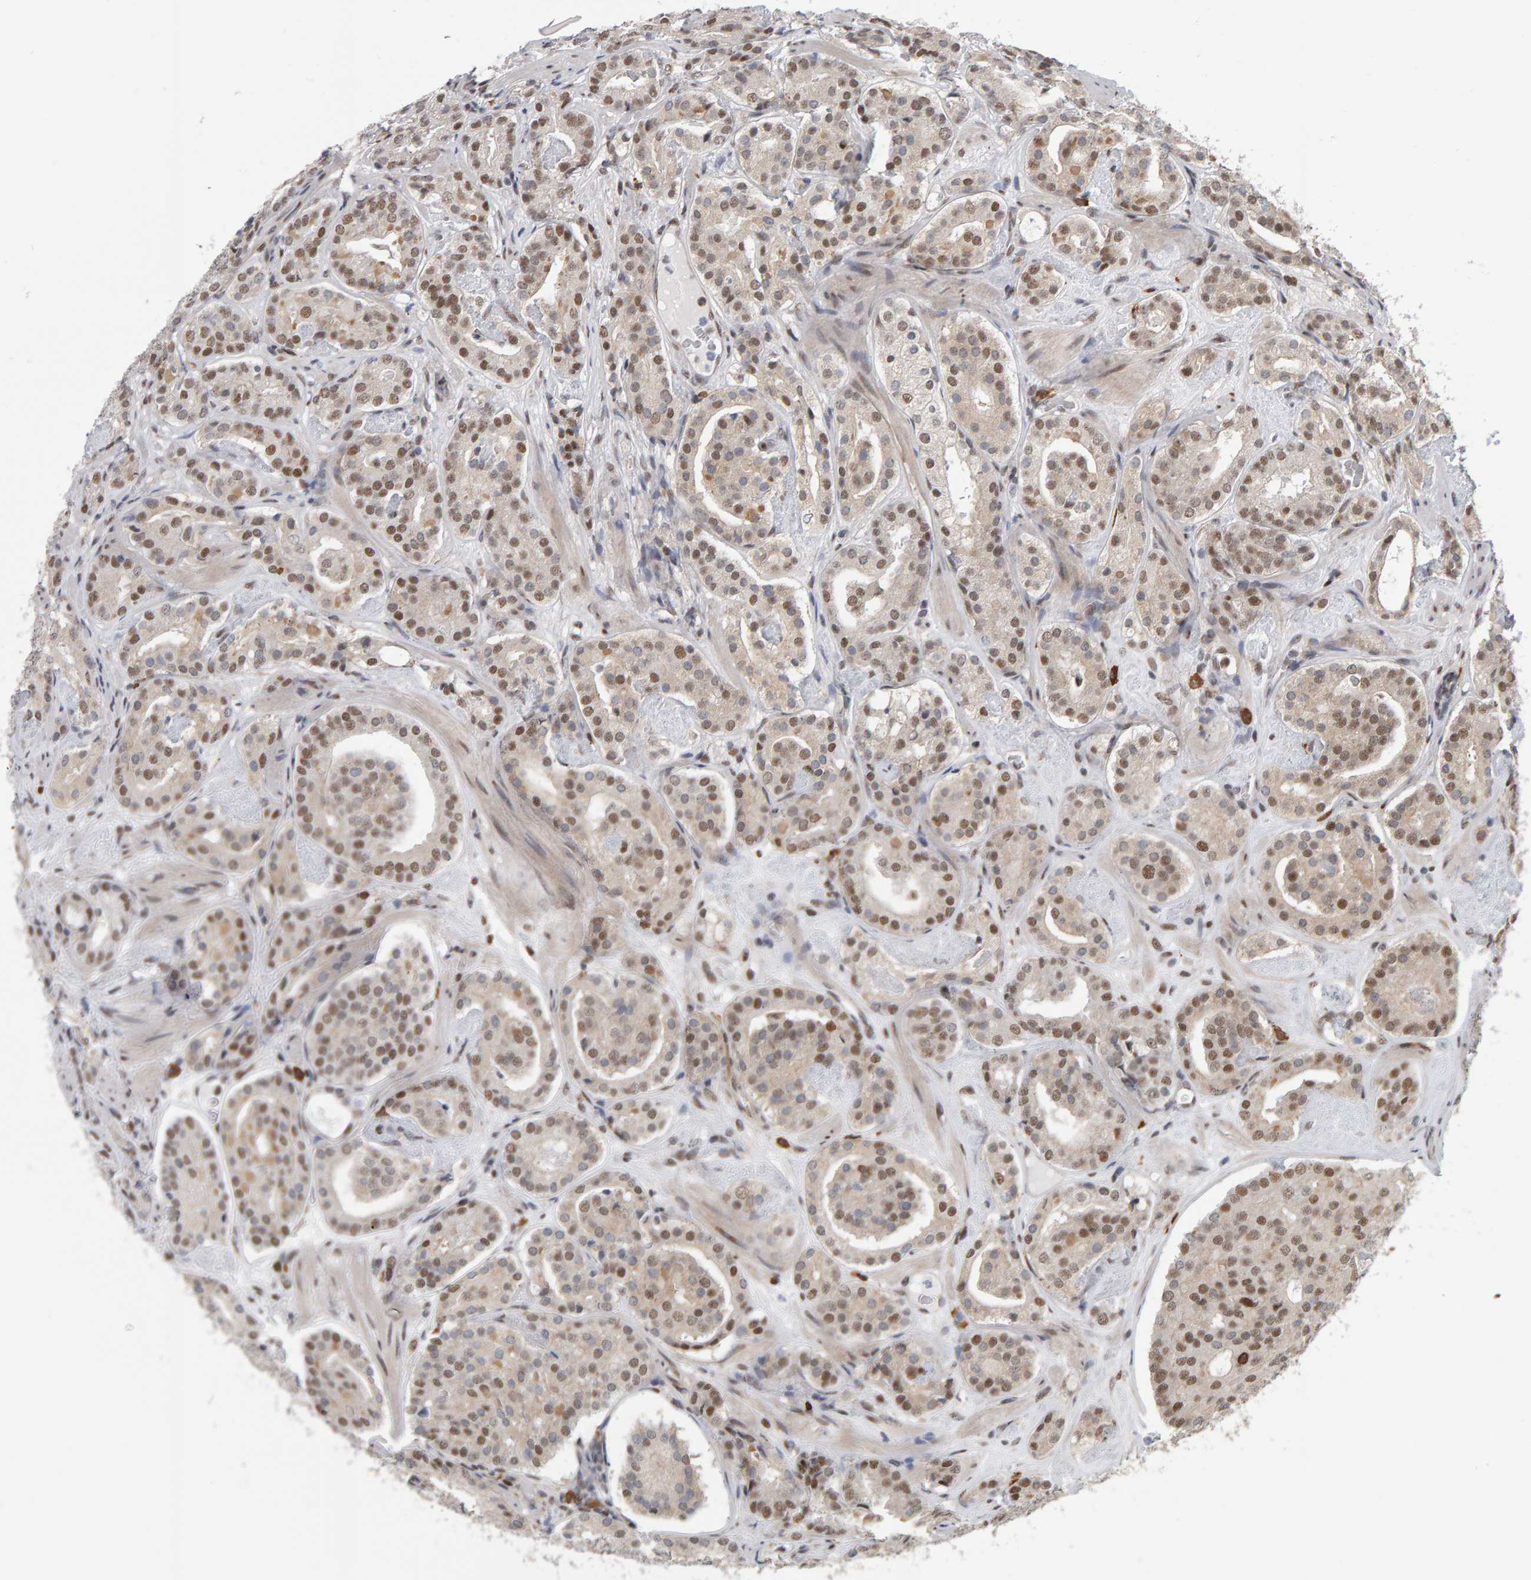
{"staining": {"intensity": "moderate", "quantity": ">75%", "location": "nuclear"}, "tissue": "prostate cancer", "cell_type": "Tumor cells", "image_type": "cancer", "snomed": [{"axis": "morphology", "description": "Adenocarcinoma, Low grade"}, {"axis": "topography", "description": "Prostate"}], "caption": "Moderate nuclear expression for a protein is seen in about >75% of tumor cells of adenocarcinoma (low-grade) (prostate) using IHC.", "gene": "ATF7IP", "patient": {"sex": "male", "age": 69}}